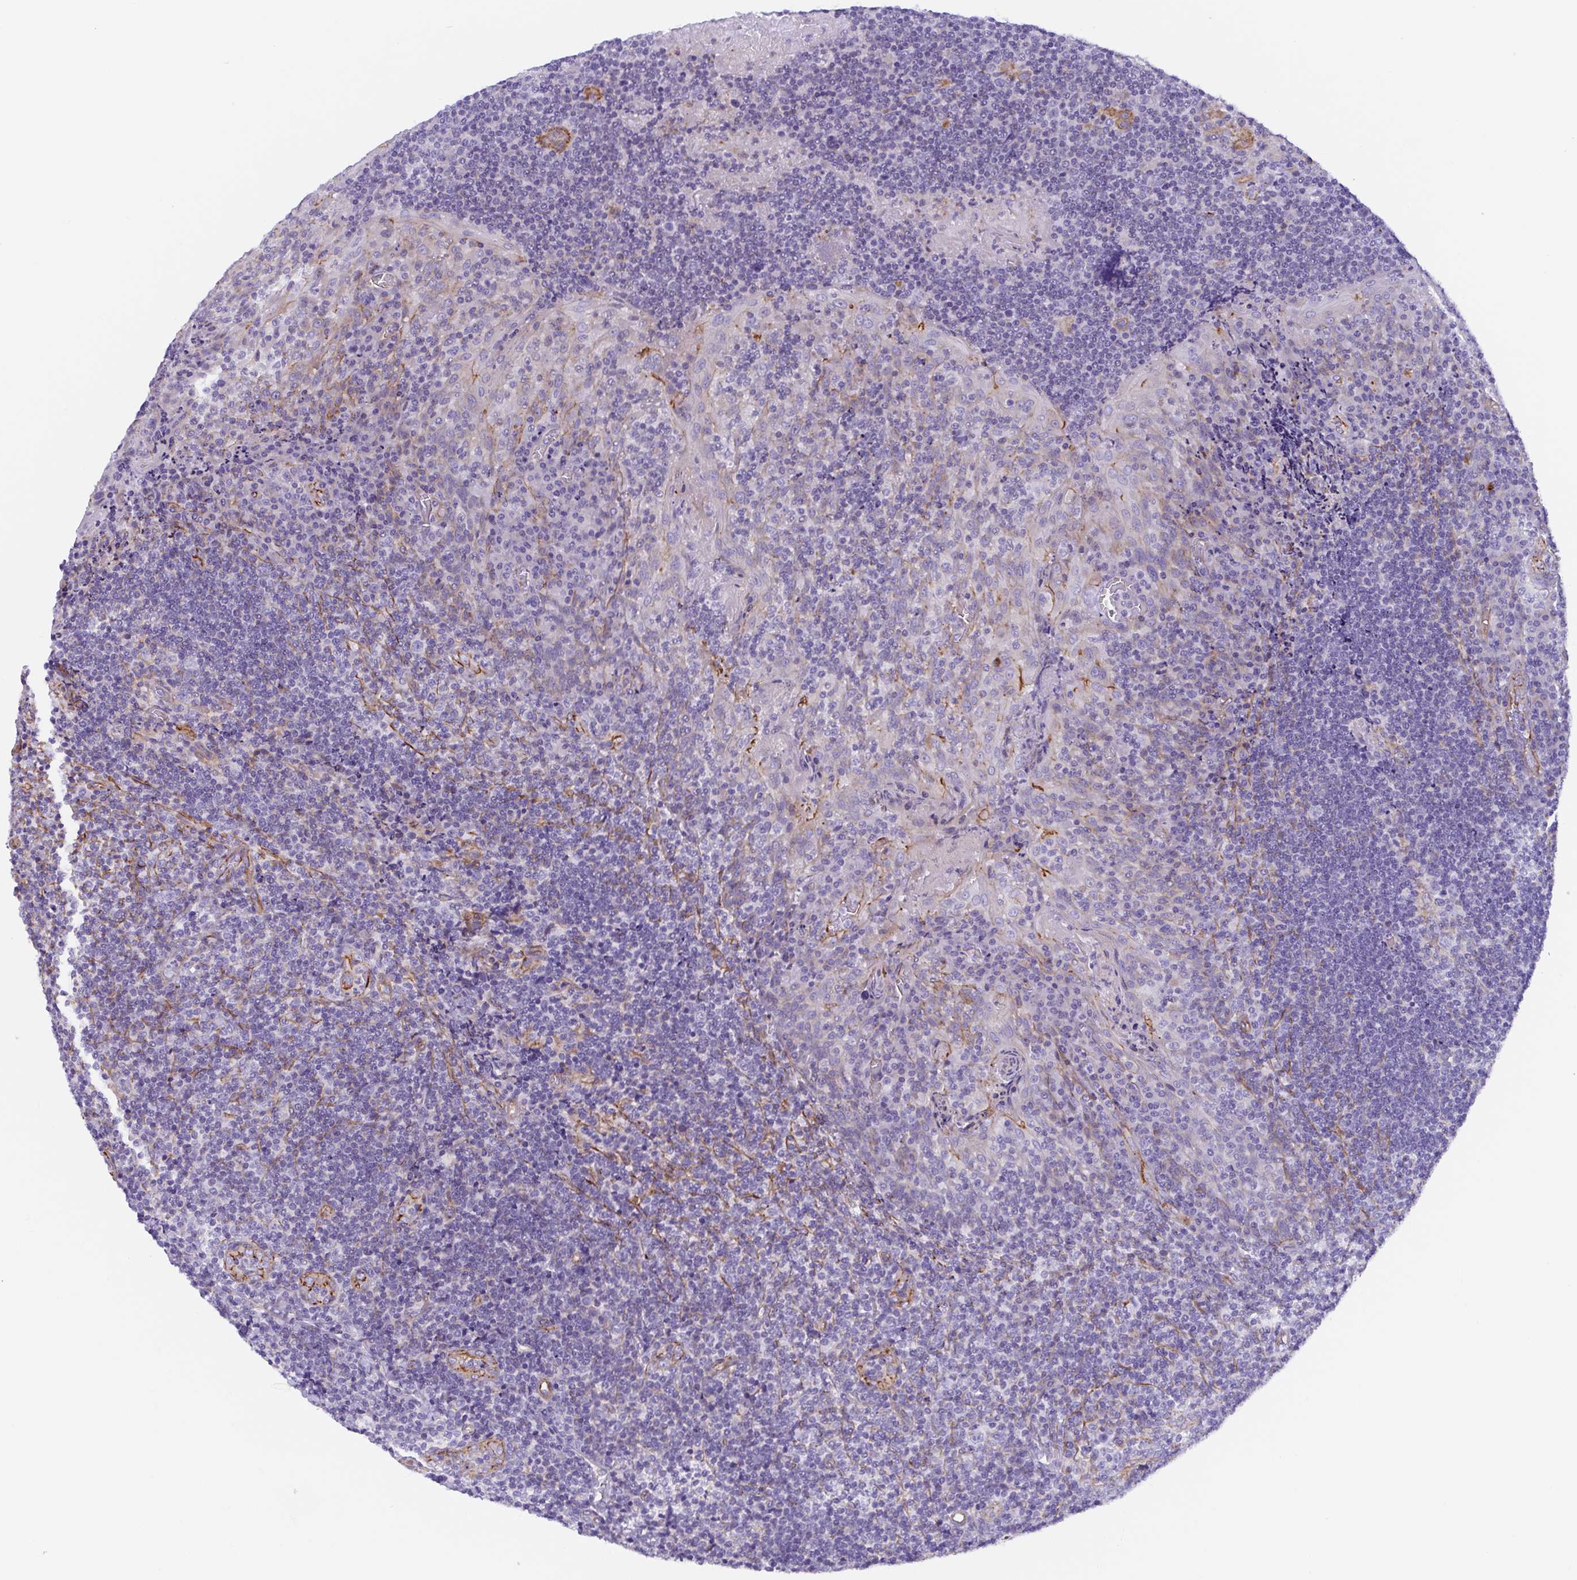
{"staining": {"intensity": "negative", "quantity": "none", "location": "none"}, "tissue": "tonsil", "cell_type": "Non-germinal center cells", "image_type": "normal", "snomed": [{"axis": "morphology", "description": "Normal tissue, NOS"}, {"axis": "topography", "description": "Tonsil"}], "caption": "Non-germinal center cells show no significant staining in benign tonsil.", "gene": "TRAM2", "patient": {"sex": "male", "age": 17}}